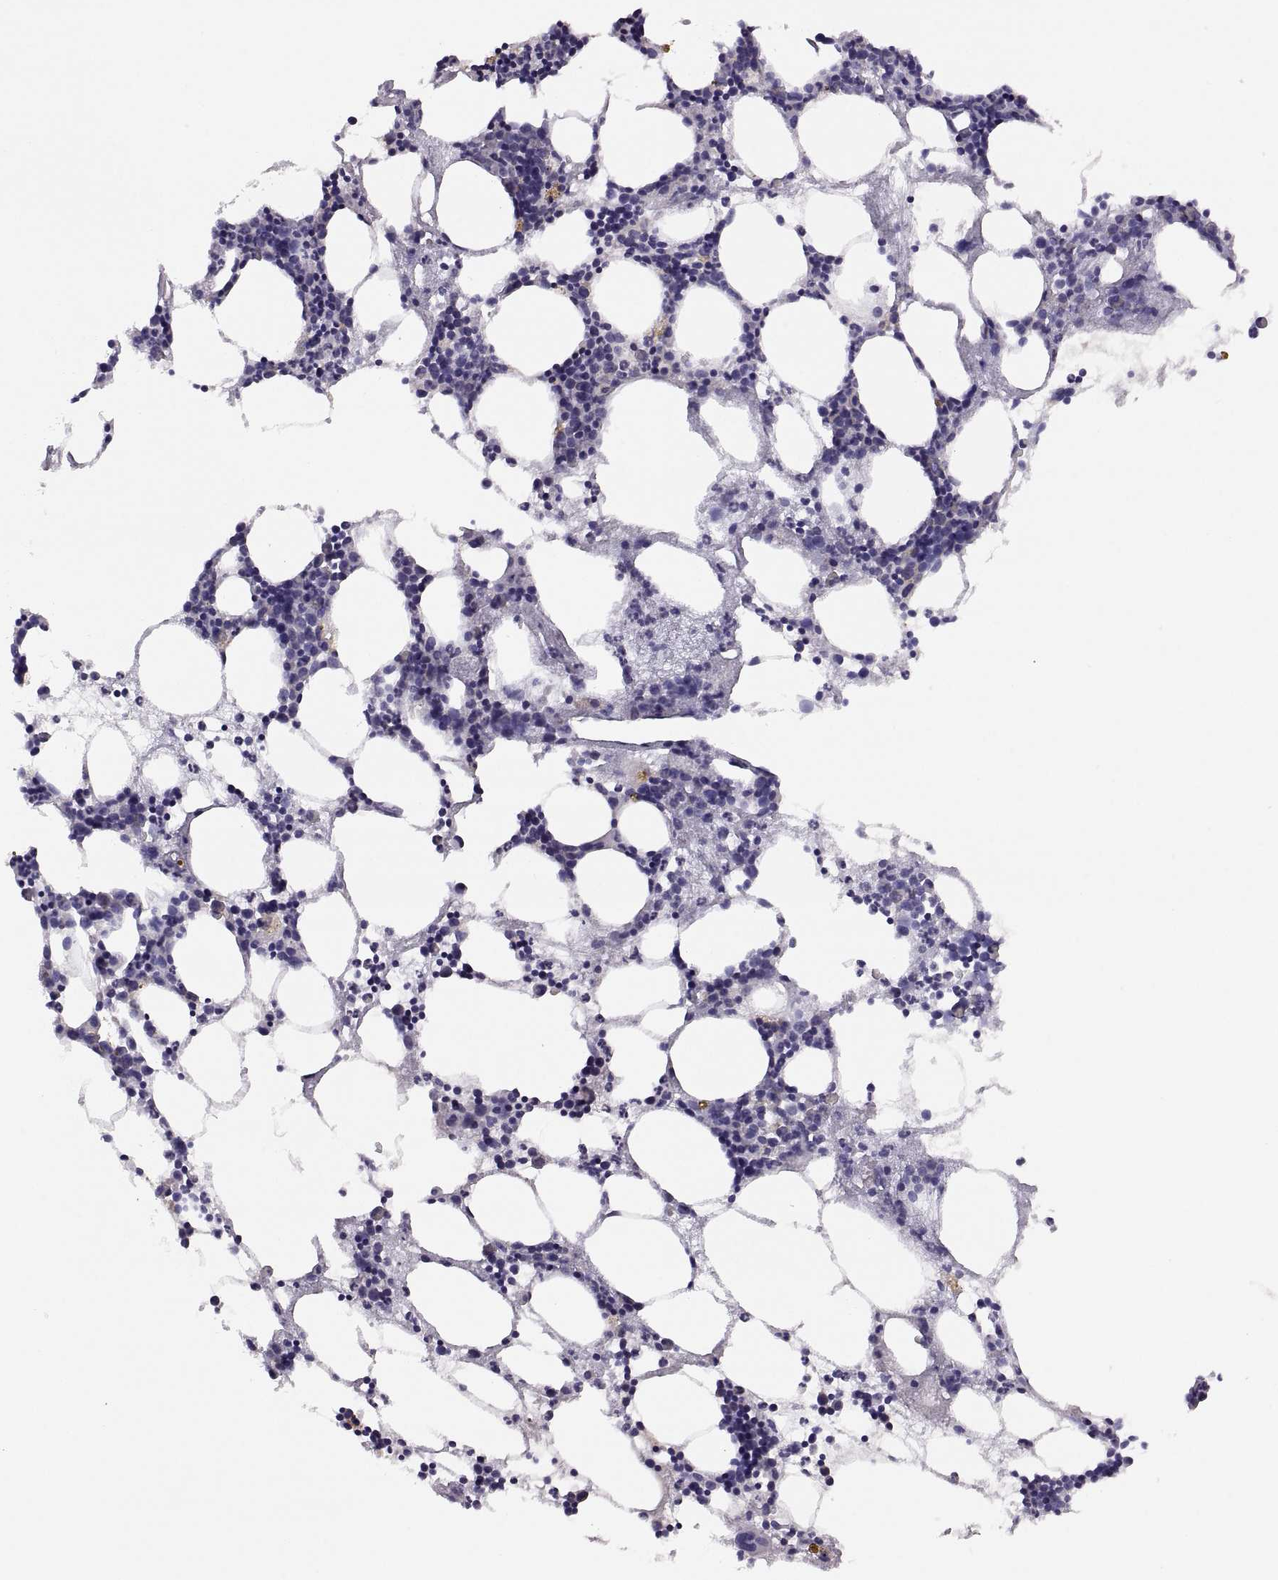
{"staining": {"intensity": "negative", "quantity": "none", "location": "none"}, "tissue": "bone marrow", "cell_type": "Hematopoietic cells", "image_type": "normal", "snomed": [{"axis": "morphology", "description": "Normal tissue, NOS"}, {"axis": "topography", "description": "Bone marrow"}], "caption": "Hematopoietic cells are negative for protein expression in normal human bone marrow. (DAB (3,3'-diaminobenzidine) immunohistochemistry visualized using brightfield microscopy, high magnification).", "gene": "TBX19", "patient": {"sex": "male", "age": 54}}